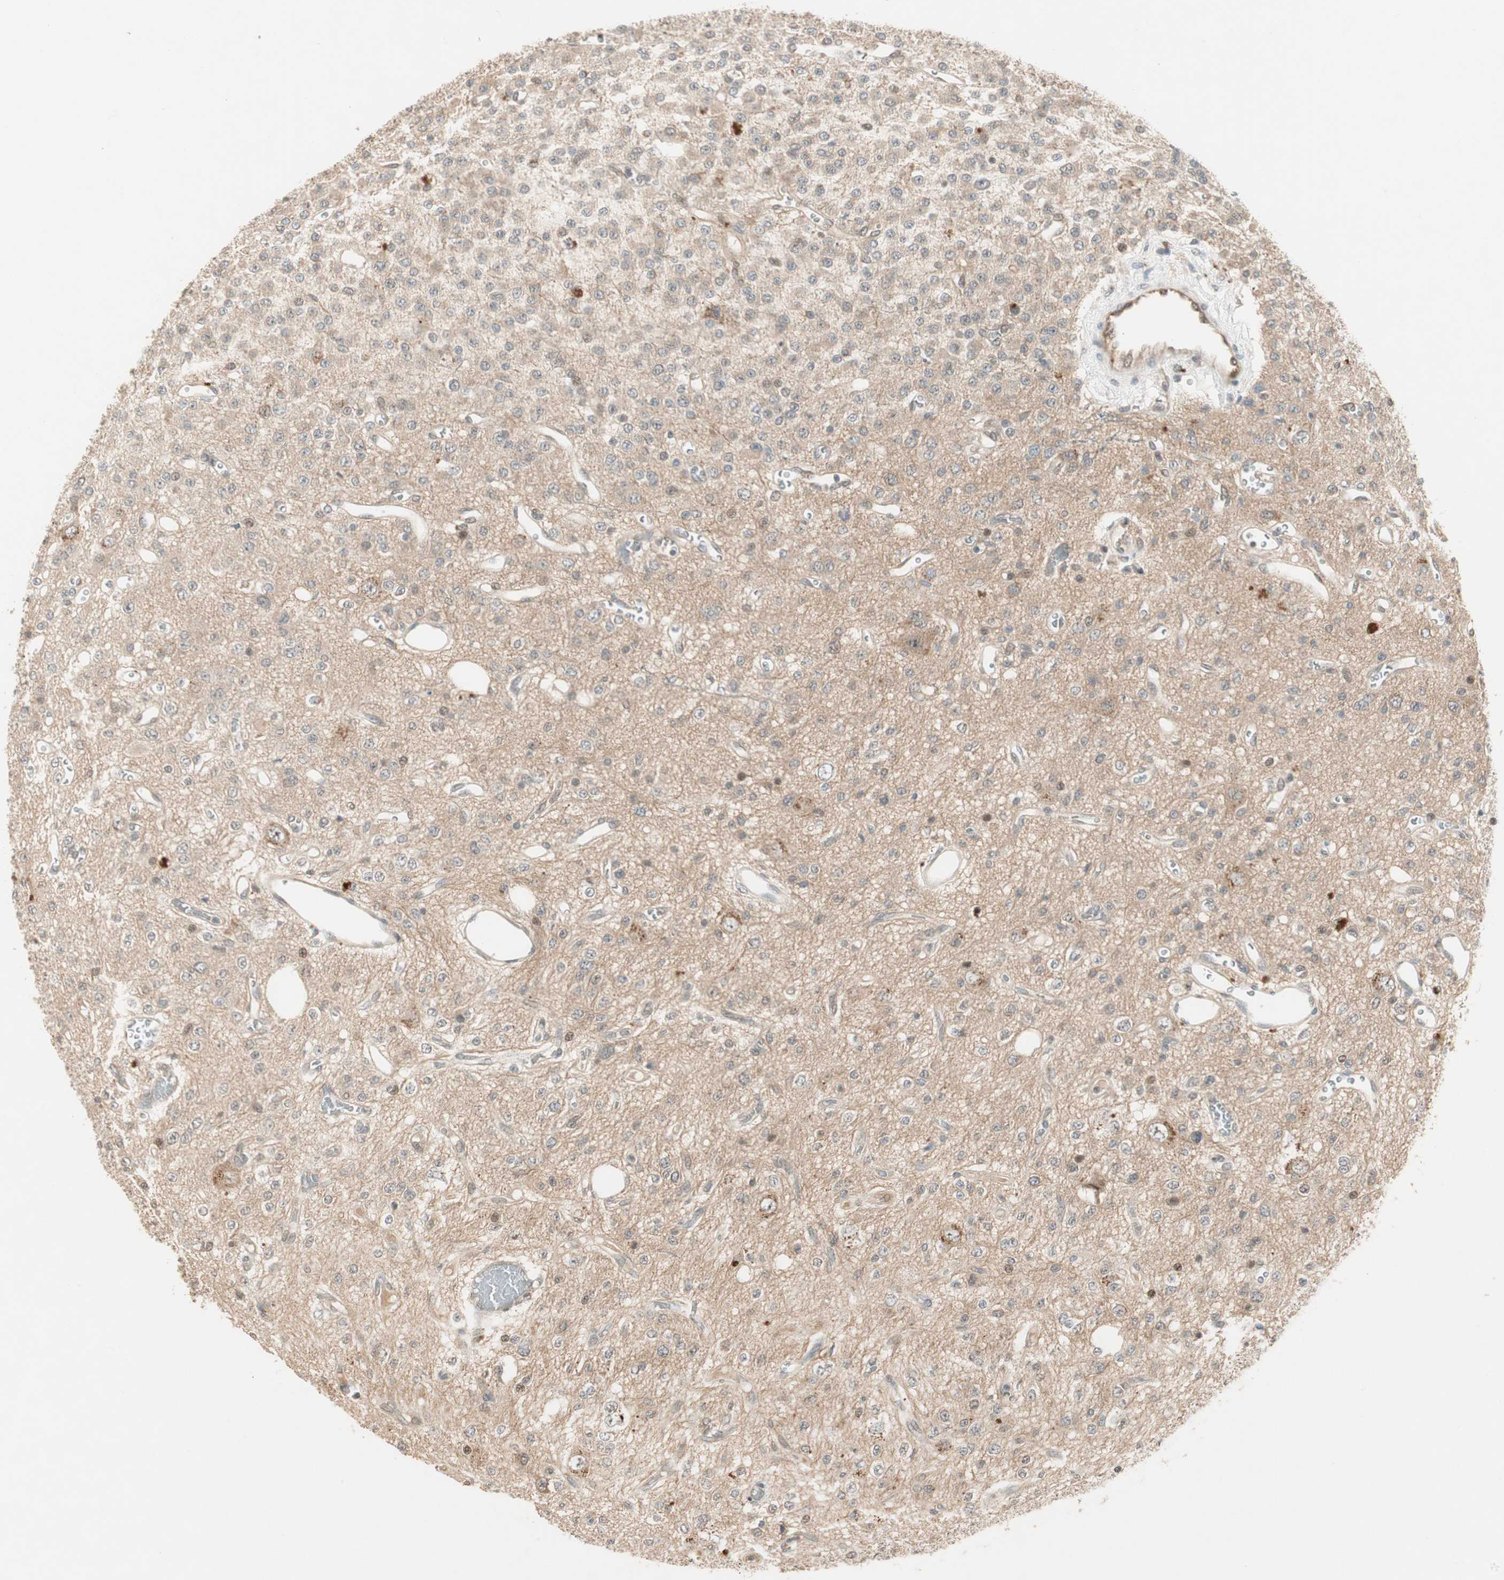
{"staining": {"intensity": "moderate", "quantity": ">75%", "location": "cytoplasmic/membranous"}, "tissue": "glioma", "cell_type": "Tumor cells", "image_type": "cancer", "snomed": [{"axis": "morphology", "description": "Glioma, malignant, Low grade"}, {"axis": "topography", "description": "Brain"}], "caption": "Moderate cytoplasmic/membranous staining for a protein is identified in about >75% of tumor cells of low-grade glioma (malignant) using immunohistochemistry (IHC).", "gene": "ACSL5", "patient": {"sex": "male", "age": 38}}